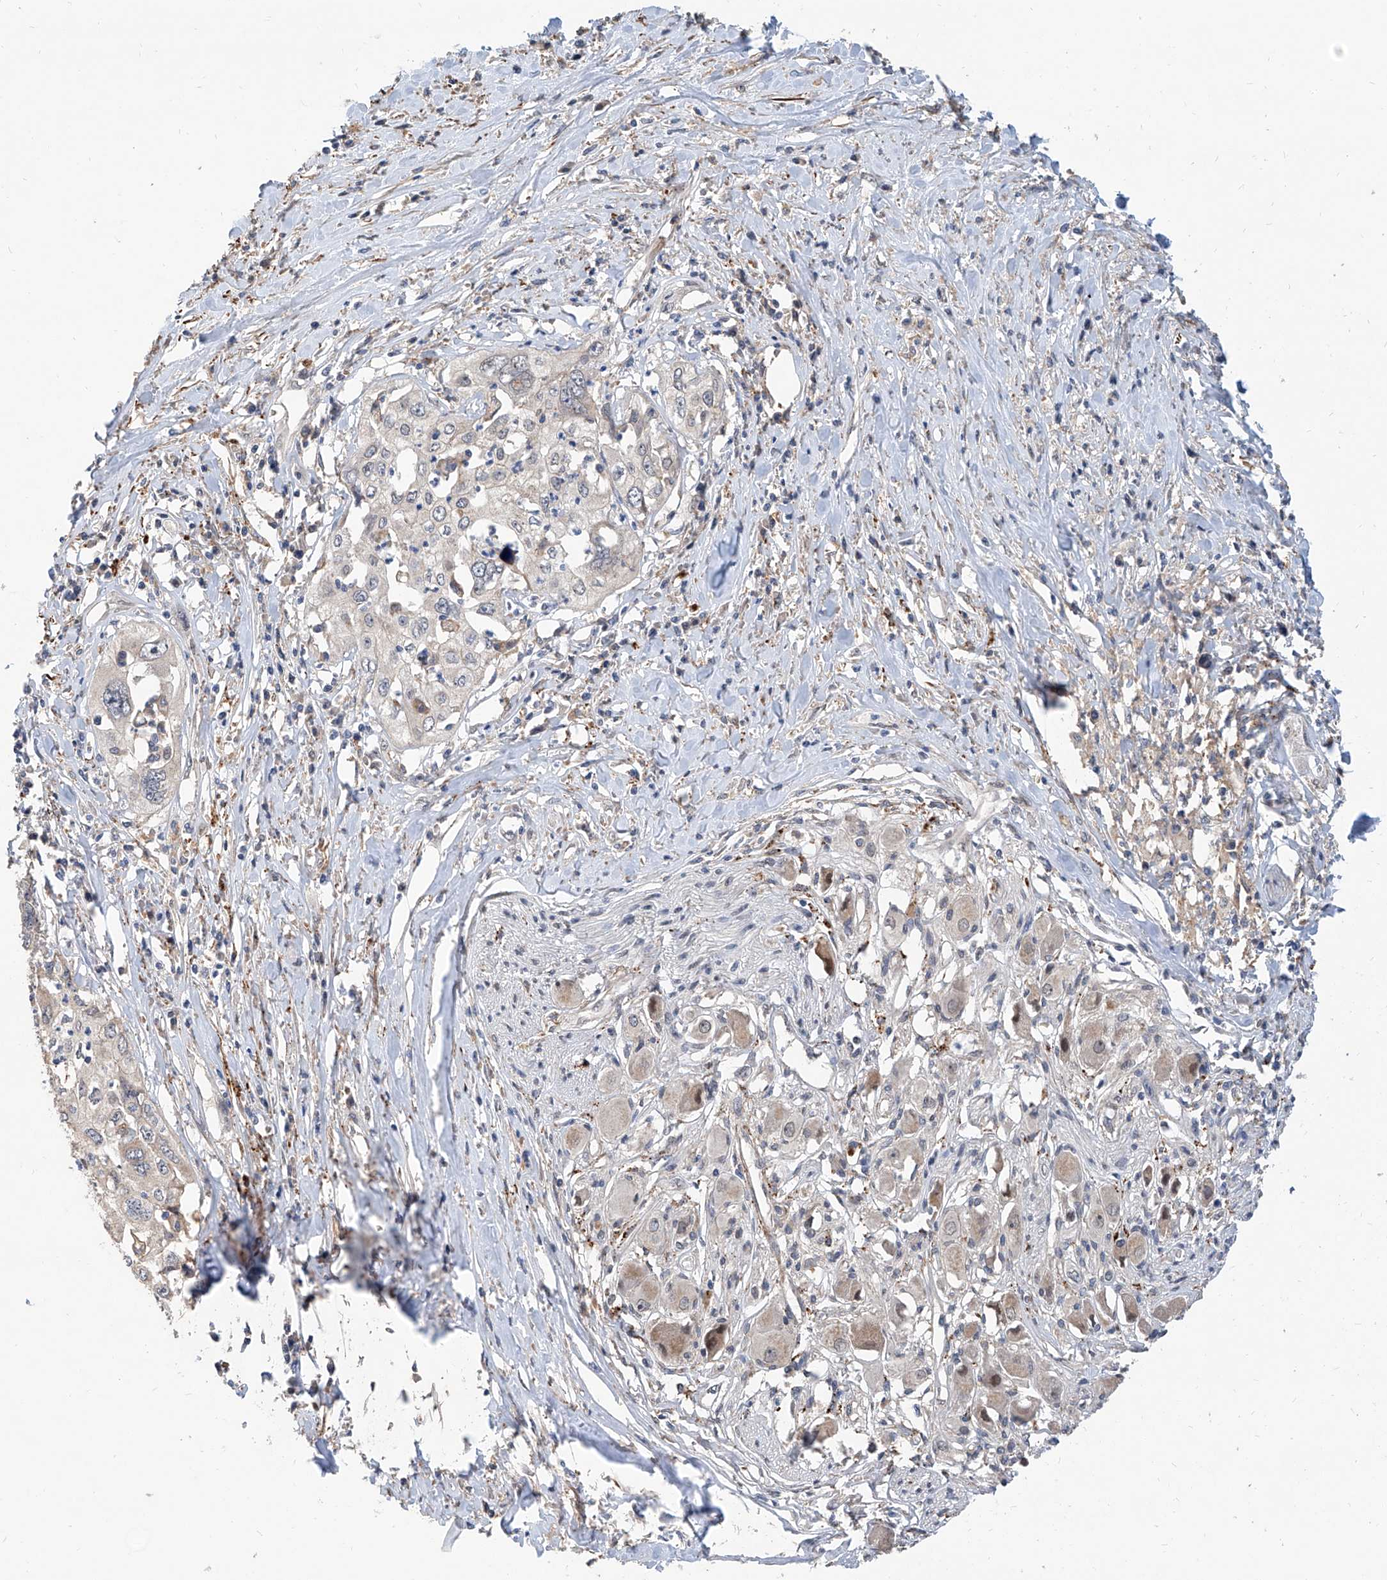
{"staining": {"intensity": "negative", "quantity": "none", "location": "none"}, "tissue": "cervical cancer", "cell_type": "Tumor cells", "image_type": "cancer", "snomed": [{"axis": "morphology", "description": "Squamous cell carcinoma, NOS"}, {"axis": "topography", "description": "Cervix"}], "caption": "IHC histopathology image of neoplastic tissue: human cervical cancer stained with DAB shows no significant protein staining in tumor cells.", "gene": "MAGEE2", "patient": {"sex": "female", "age": 31}}